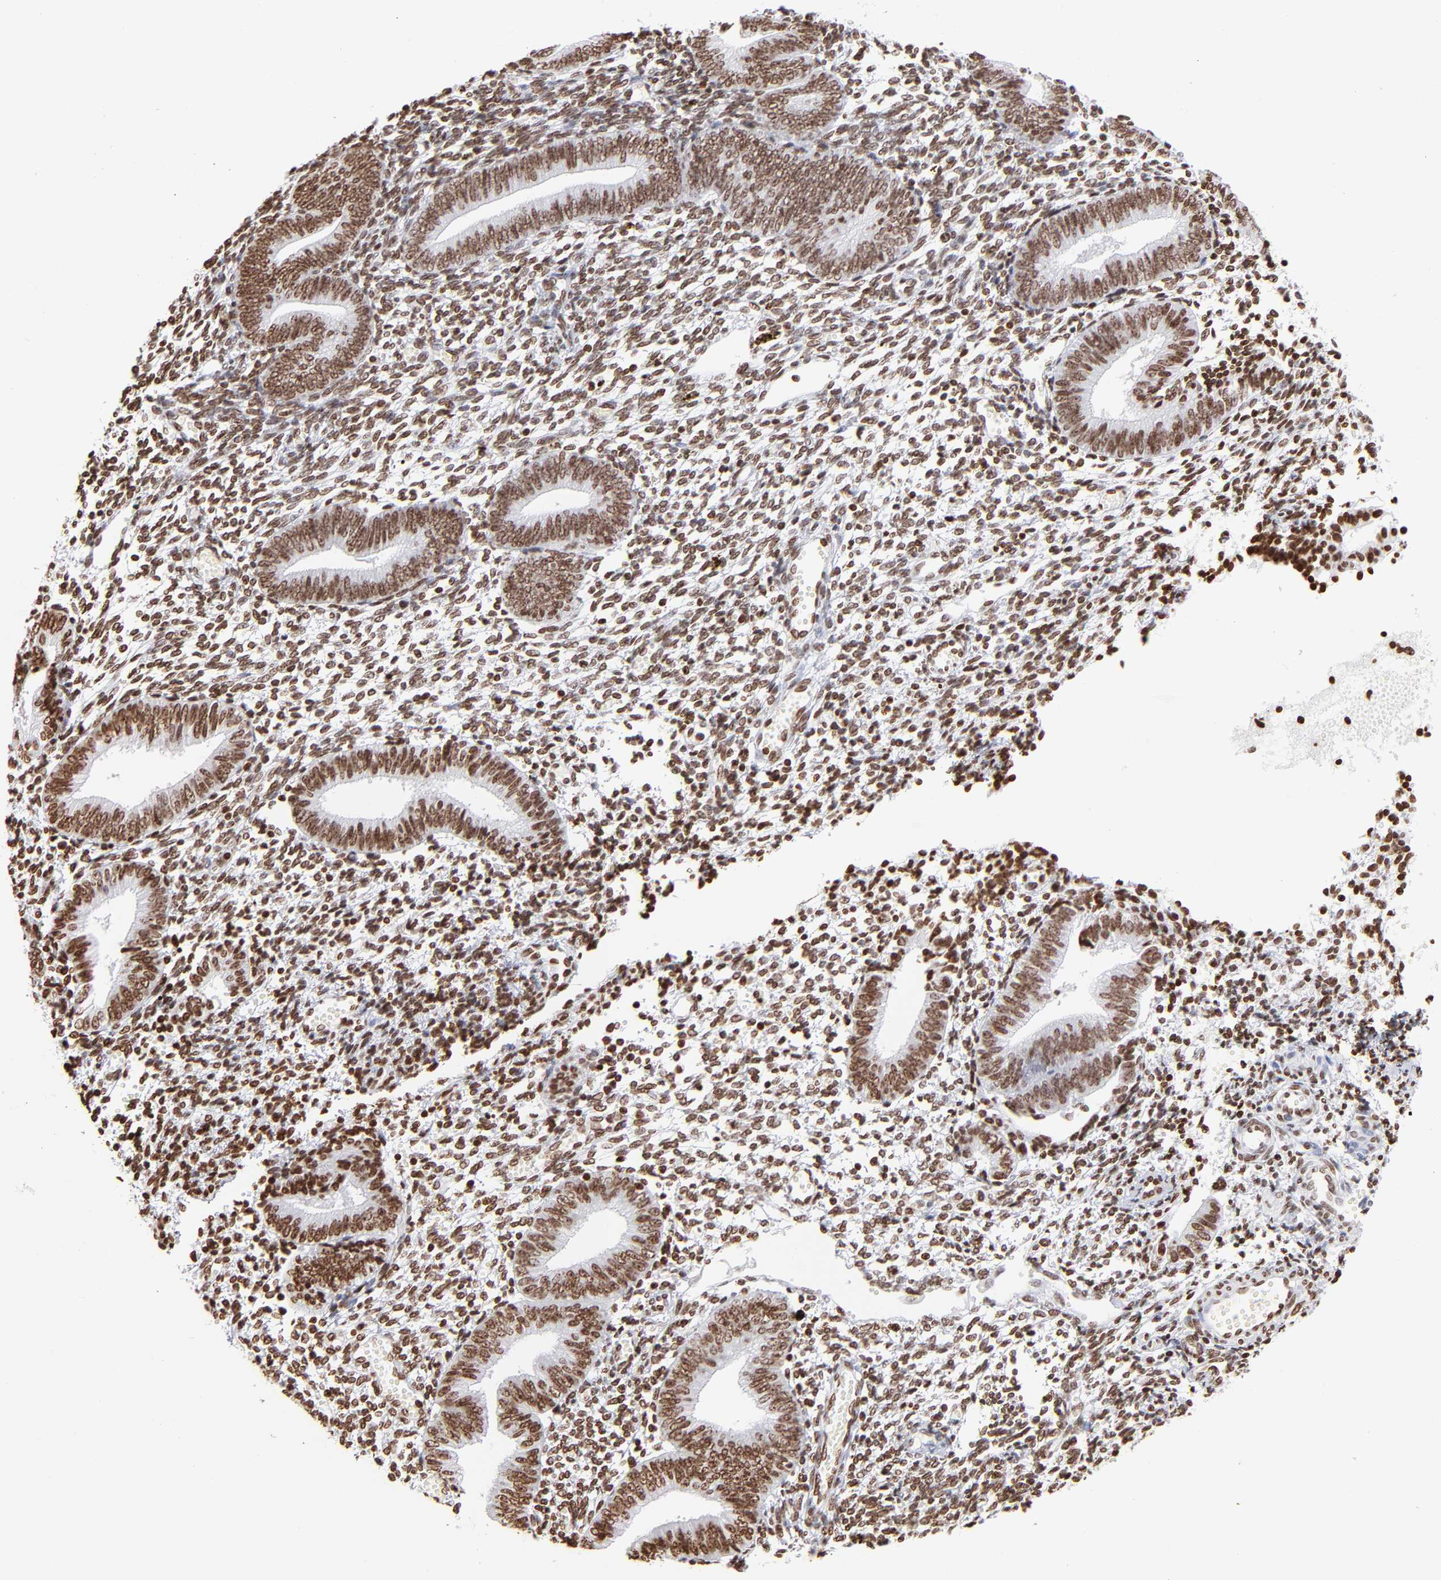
{"staining": {"intensity": "strong", "quantity": ">75%", "location": "nuclear"}, "tissue": "endometrium", "cell_type": "Cells in endometrial stroma", "image_type": "normal", "snomed": [{"axis": "morphology", "description": "Normal tissue, NOS"}, {"axis": "topography", "description": "Uterus"}, {"axis": "topography", "description": "Endometrium"}], "caption": "DAB (3,3'-diaminobenzidine) immunohistochemical staining of unremarkable human endometrium shows strong nuclear protein positivity in approximately >75% of cells in endometrial stroma.", "gene": "RTL4", "patient": {"sex": "female", "age": 33}}